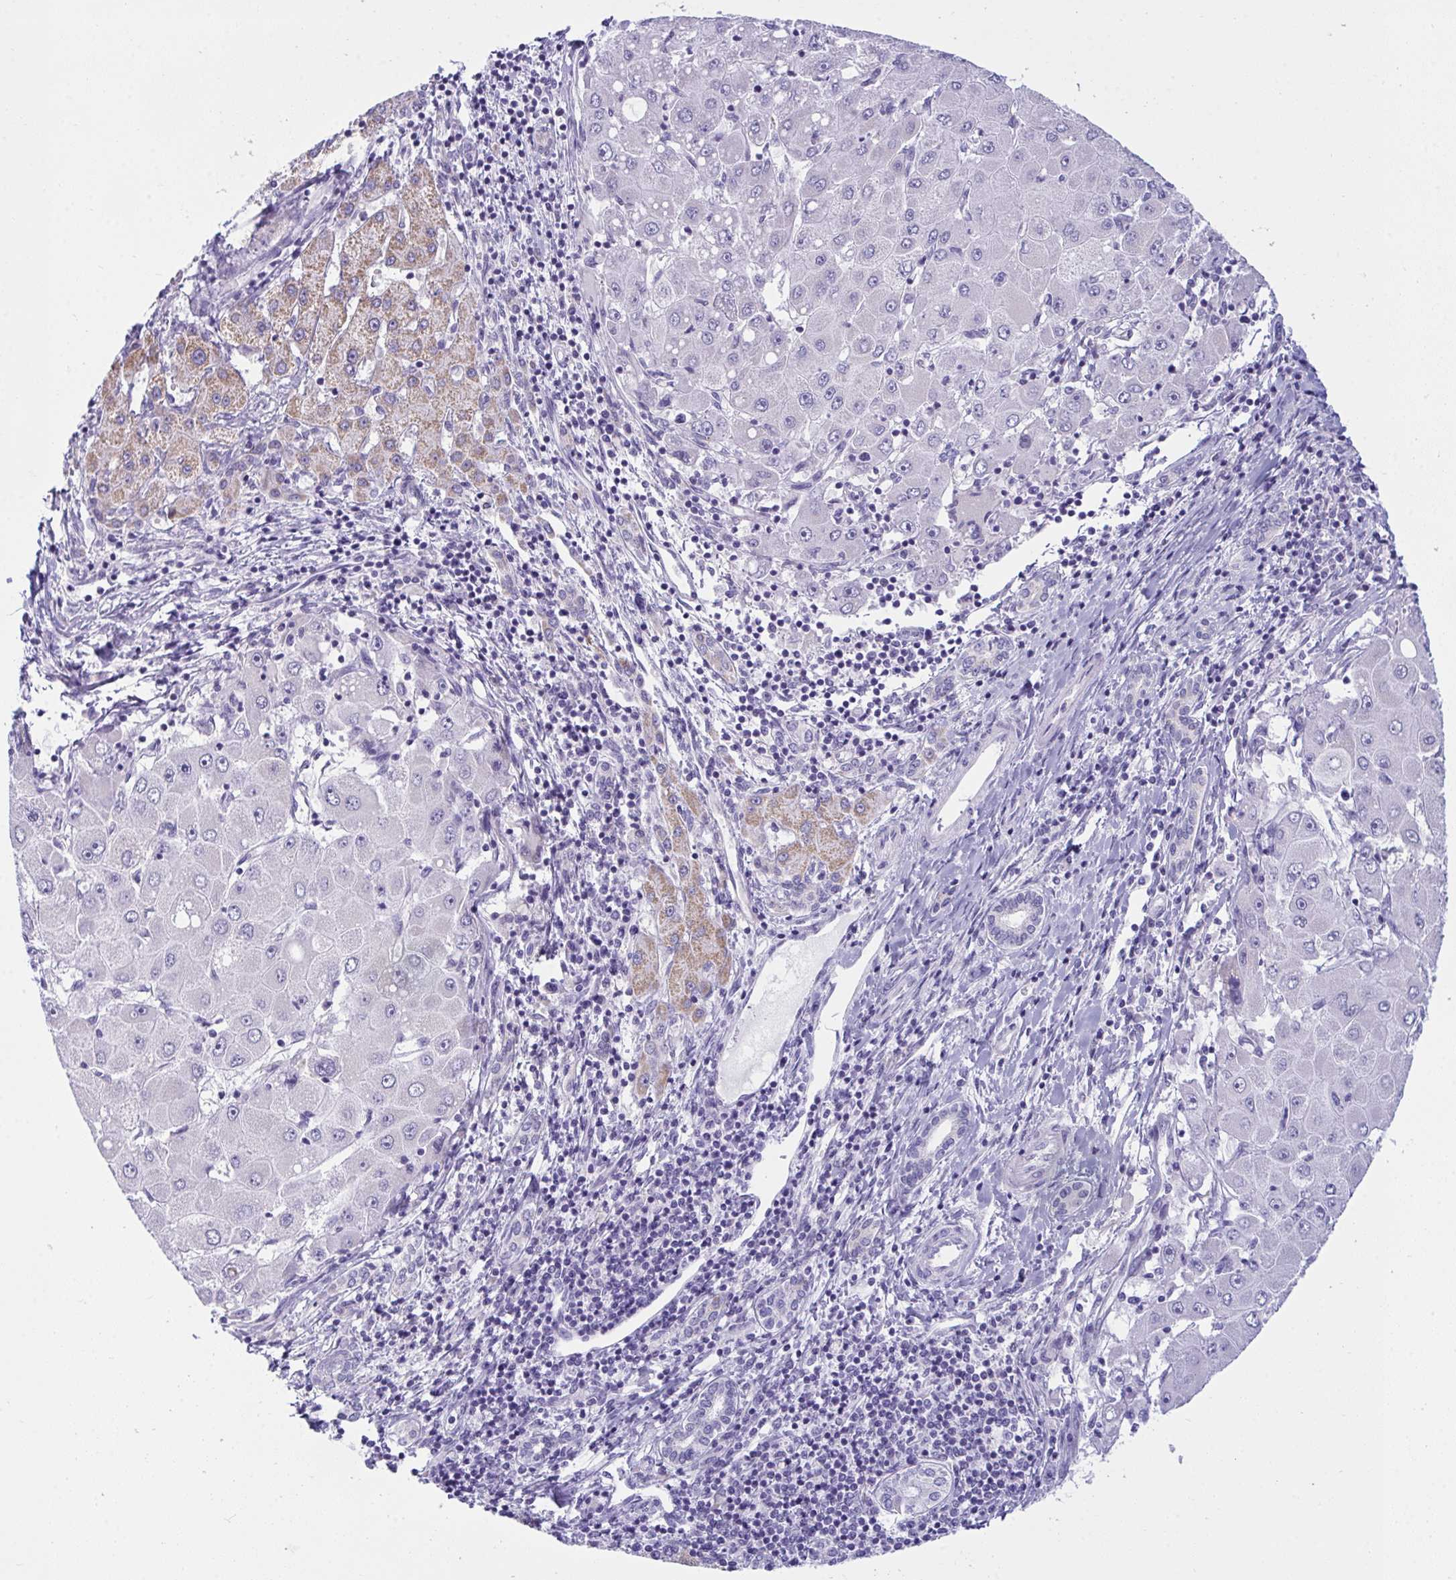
{"staining": {"intensity": "negative", "quantity": "none", "location": "none"}, "tissue": "liver cancer", "cell_type": "Tumor cells", "image_type": "cancer", "snomed": [{"axis": "morphology", "description": "Carcinoma, Hepatocellular, NOS"}, {"axis": "topography", "description": "Liver"}], "caption": "High power microscopy photomicrograph of an immunohistochemistry photomicrograph of hepatocellular carcinoma (liver), revealing no significant positivity in tumor cells. Brightfield microscopy of immunohistochemistry (IHC) stained with DAB (3,3'-diaminobenzidine) (brown) and hematoxylin (blue), captured at high magnification.", "gene": "BBS1", "patient": {"sex": "male", "age": 40}}